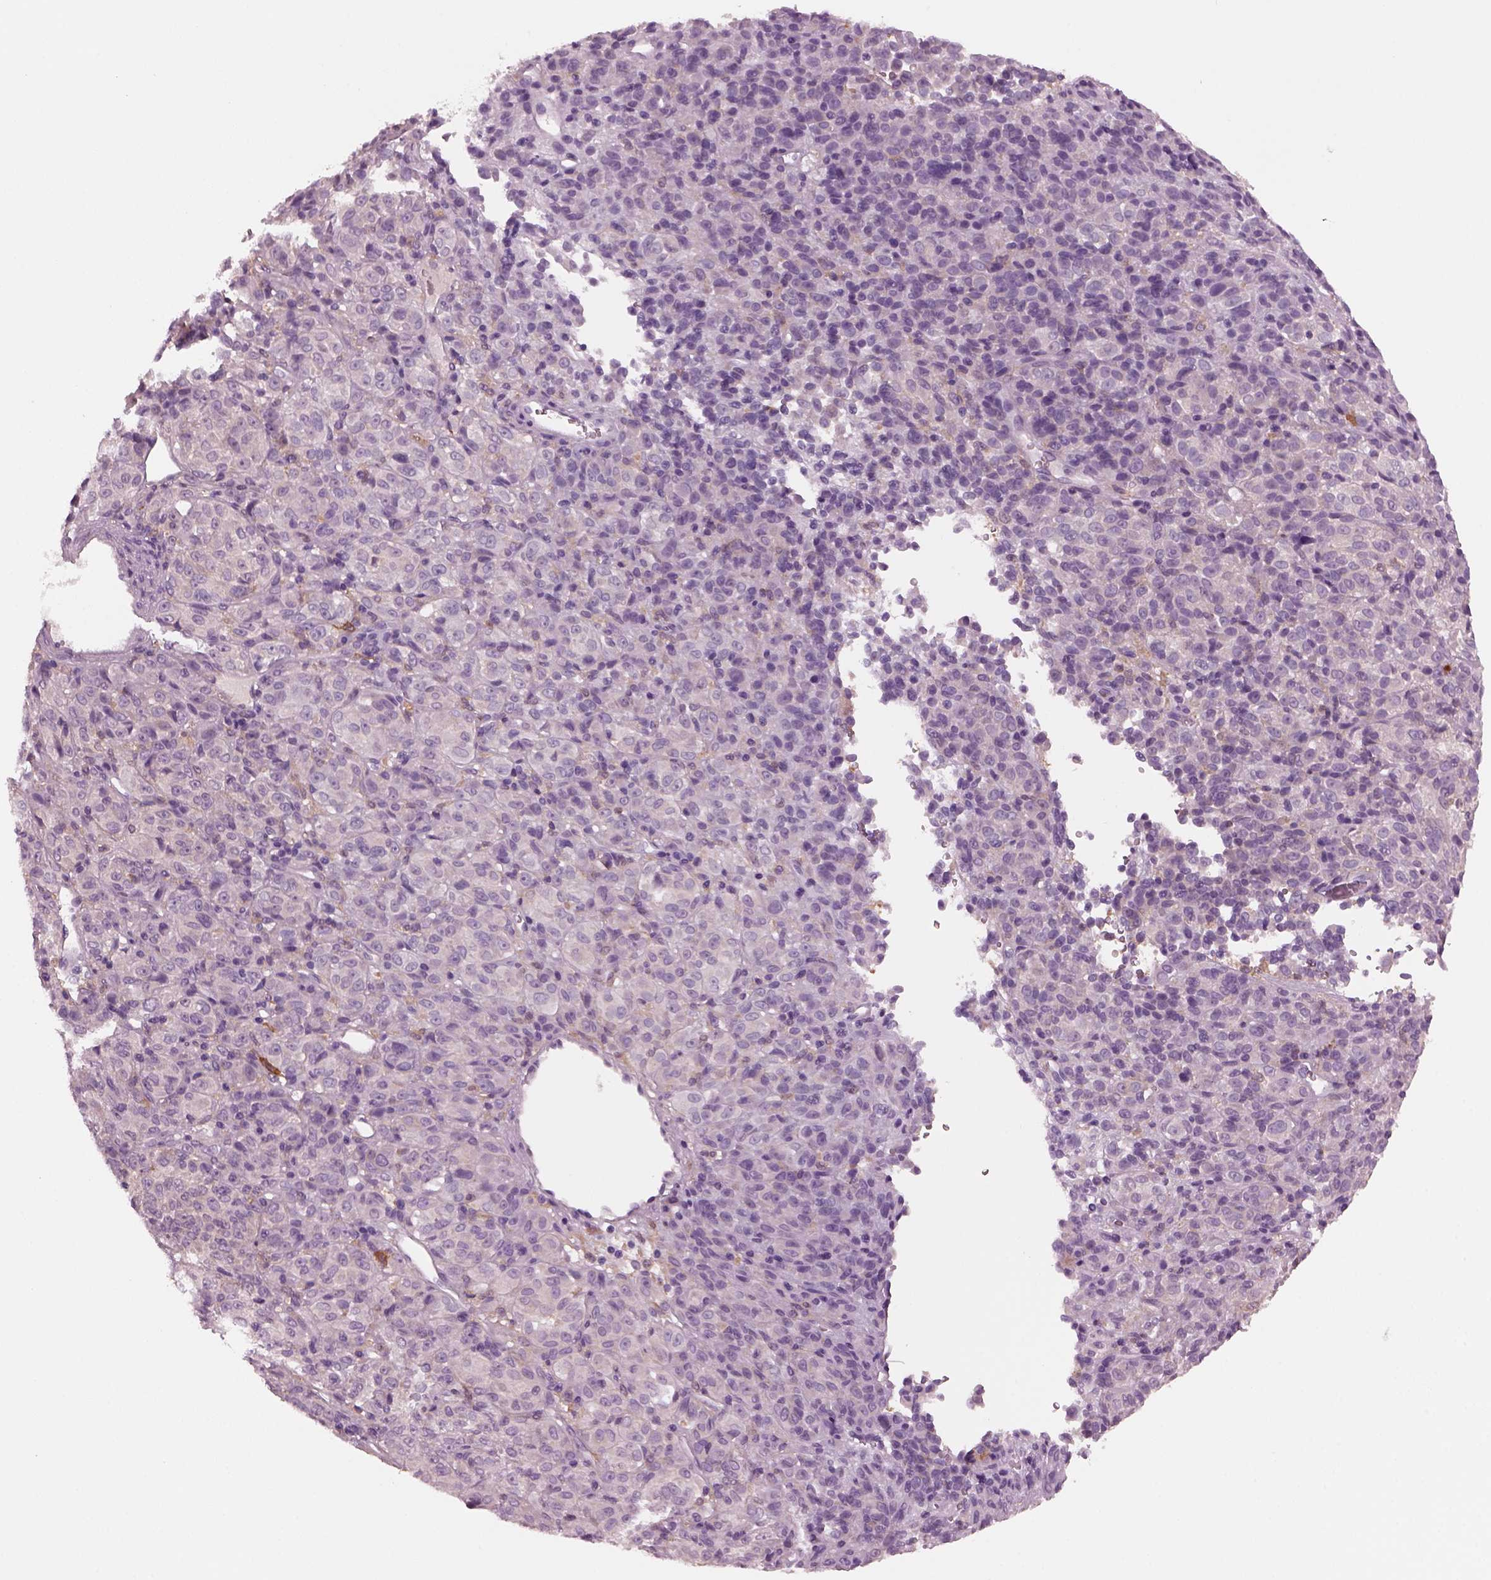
{"staining": {"intensity": "negative", "quantity": "none", "location": "none"}, "tissue": "melanoma", "cell_type": "Tumor cells", "image_type": "cancer", "snomed": [{"axis": "morphology", "description": "Malignant melanoma, Metastatic site"}, {"axis": "topography", "description": "Brain"}], "caption": "An IHC micrograph of malignant melanoma (metastatic site) is shown. There is no staining in tumor cells of malignant melanoma (metastatic site).", "gene": "SHTN1", "patient": {"sex": "female", "age": 56}}